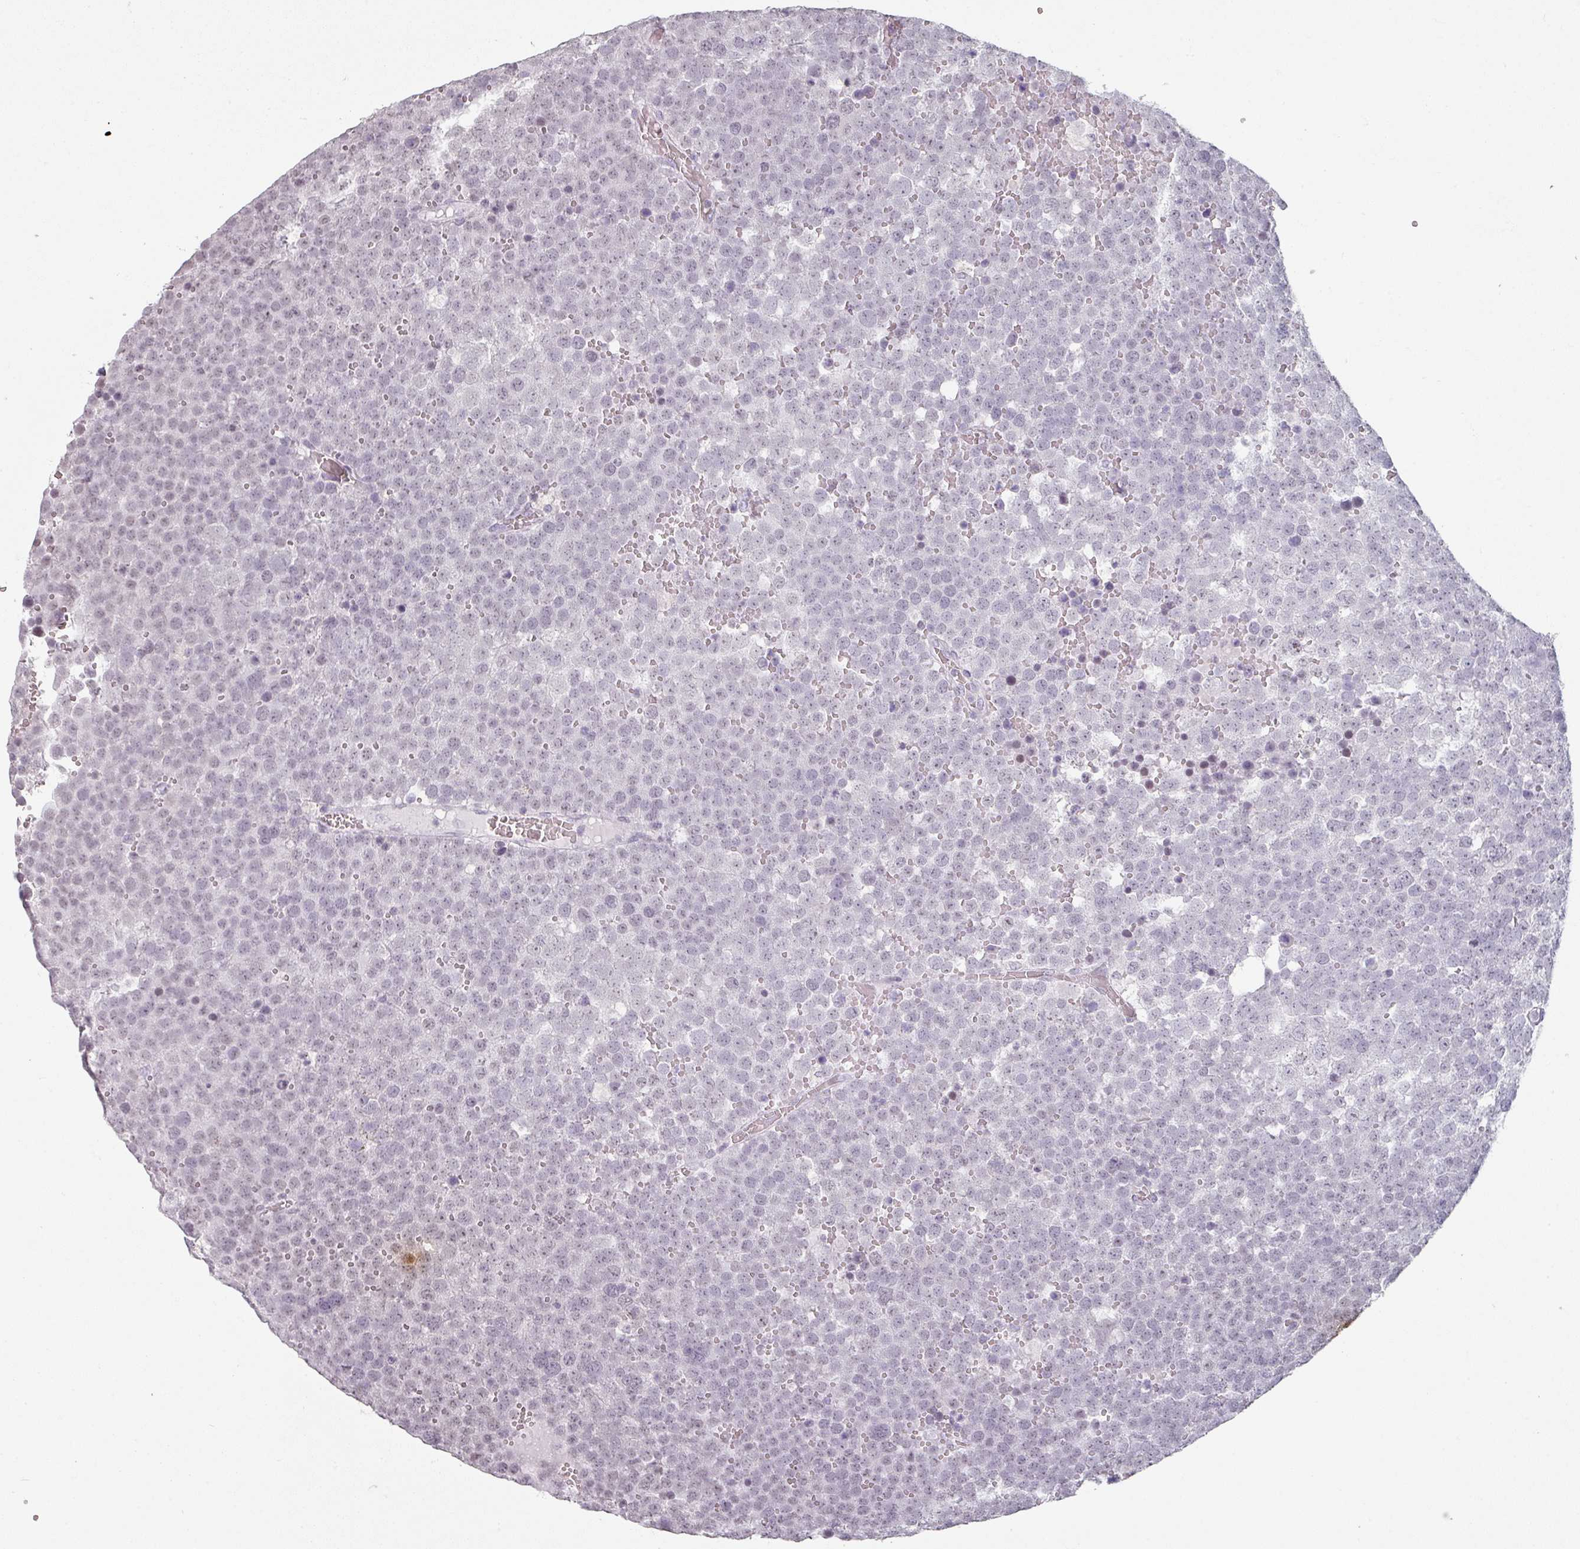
{"staining": {"intensity": "negative", "quantity": "none", "location": "none"}, "tissue": "testis cancer", "cell_type": "Tumor cells", "image_type": "cancer", "snomed": [{"axis": "morphology", "description": "Seminoma, NOS"}, {"axis": "topography", "description": "Testis"}], "caption": "An image of seminoma (testis) stained for a protein displays no brown staining in tumor cells.", "gene": "SPRR1A", "patient": {"sex": "male", "age": 71}}